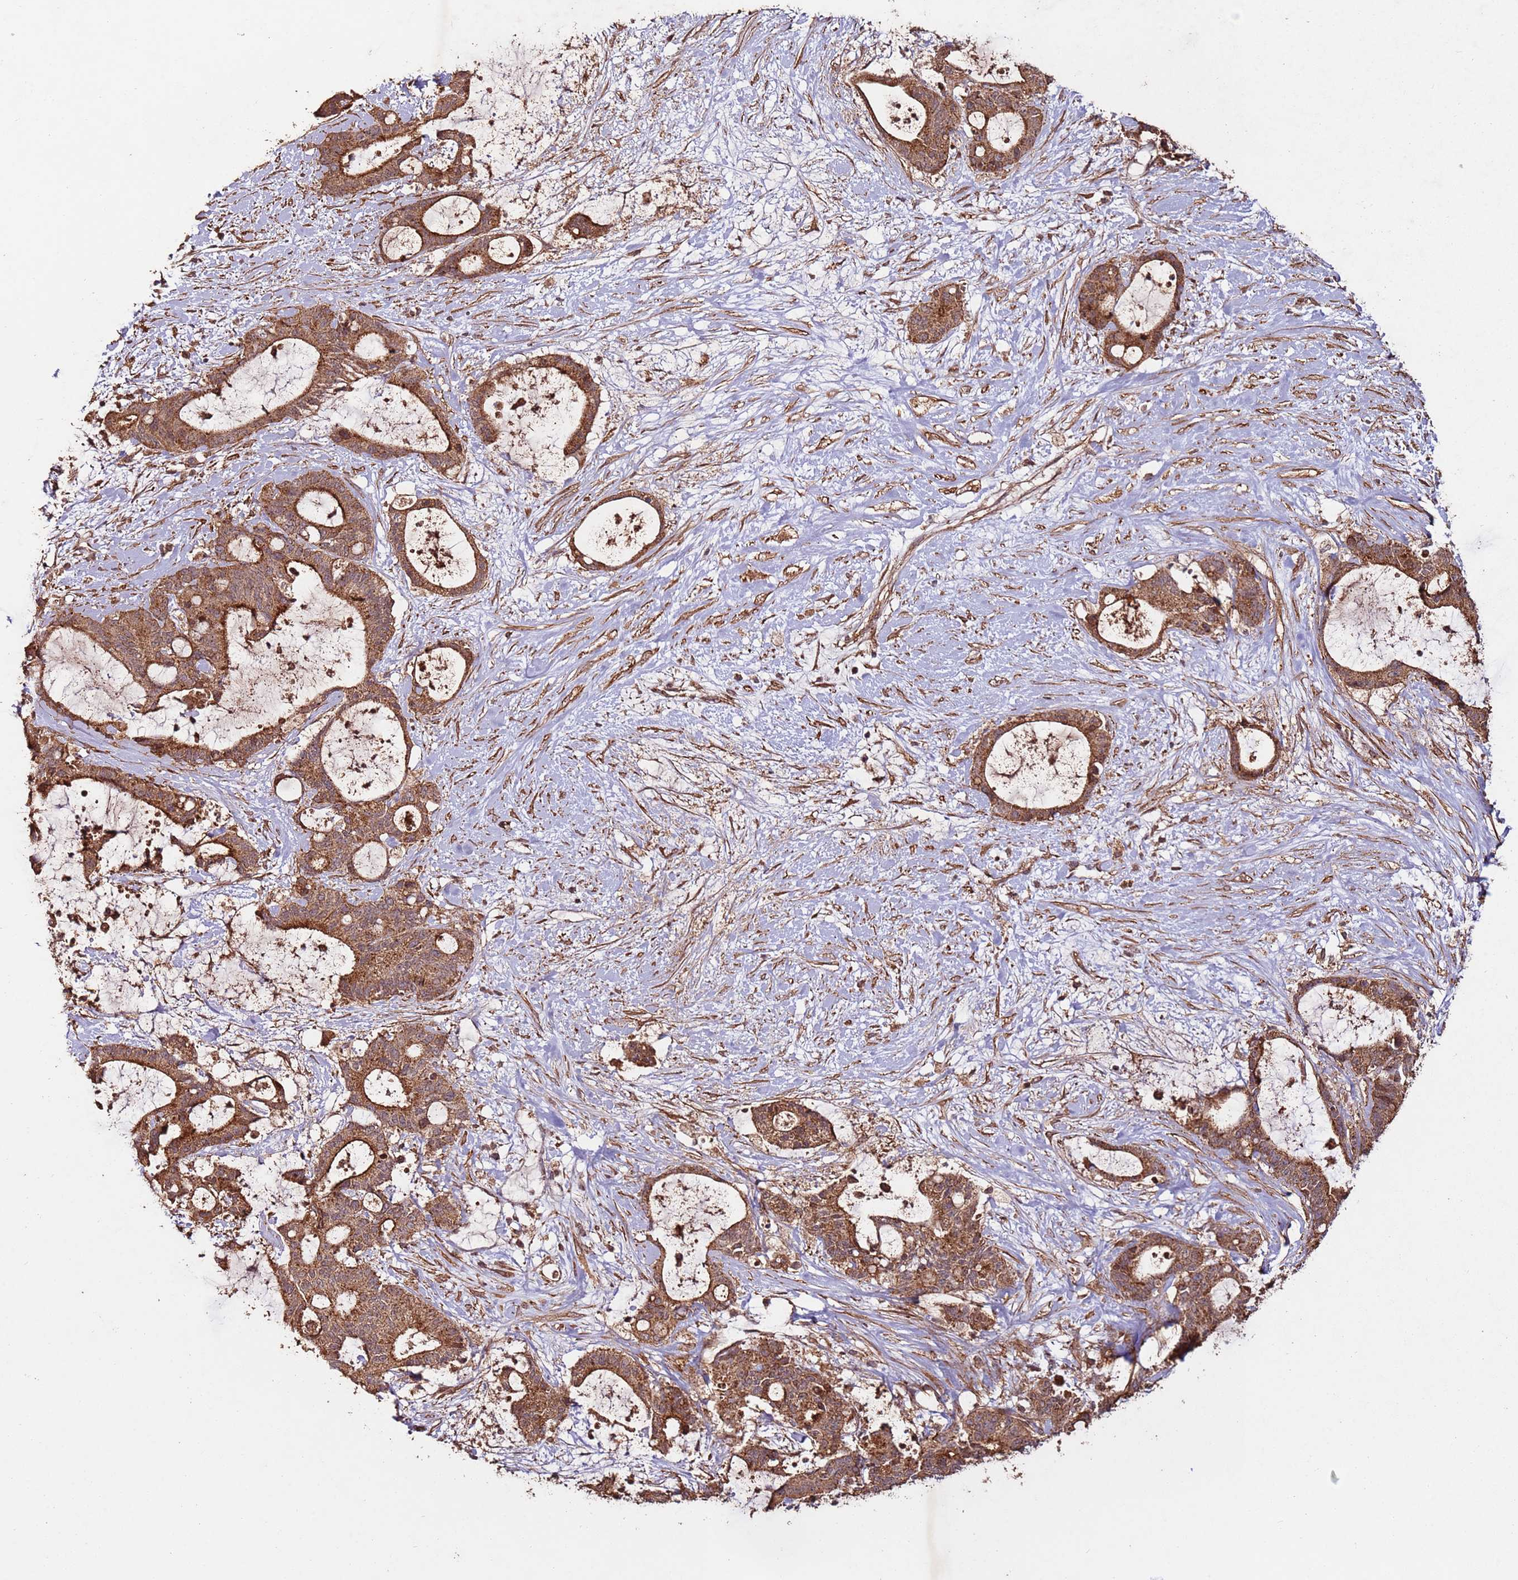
{"staining": {"intensity": "strong", "quantity": ">75%", "location": "cytoplasmic/membranous"}, "tissue": "liver cancer", "cell_type": "Tumor cells", "image_type": "cancer", "snomed": [{"axis": "morphology", "description": "Normal tissue, NOS"}, {"axis": "morphology", "description": "Cholangiocarcinoma"}, {"axis": "topography", "description": "Liver"}, {"axis": "topography", "description": "Peripheral nerve tissue"}], "caption": "There is high levels of strong cytoplasmic/membranous positivity in tumor cells of liver cancer (cholangiocarcinoma), as demonstrated by immunohistochemical staining (brown color).", "gene": "FAM186A", "patient": {"sex": "female", "age": 73}}